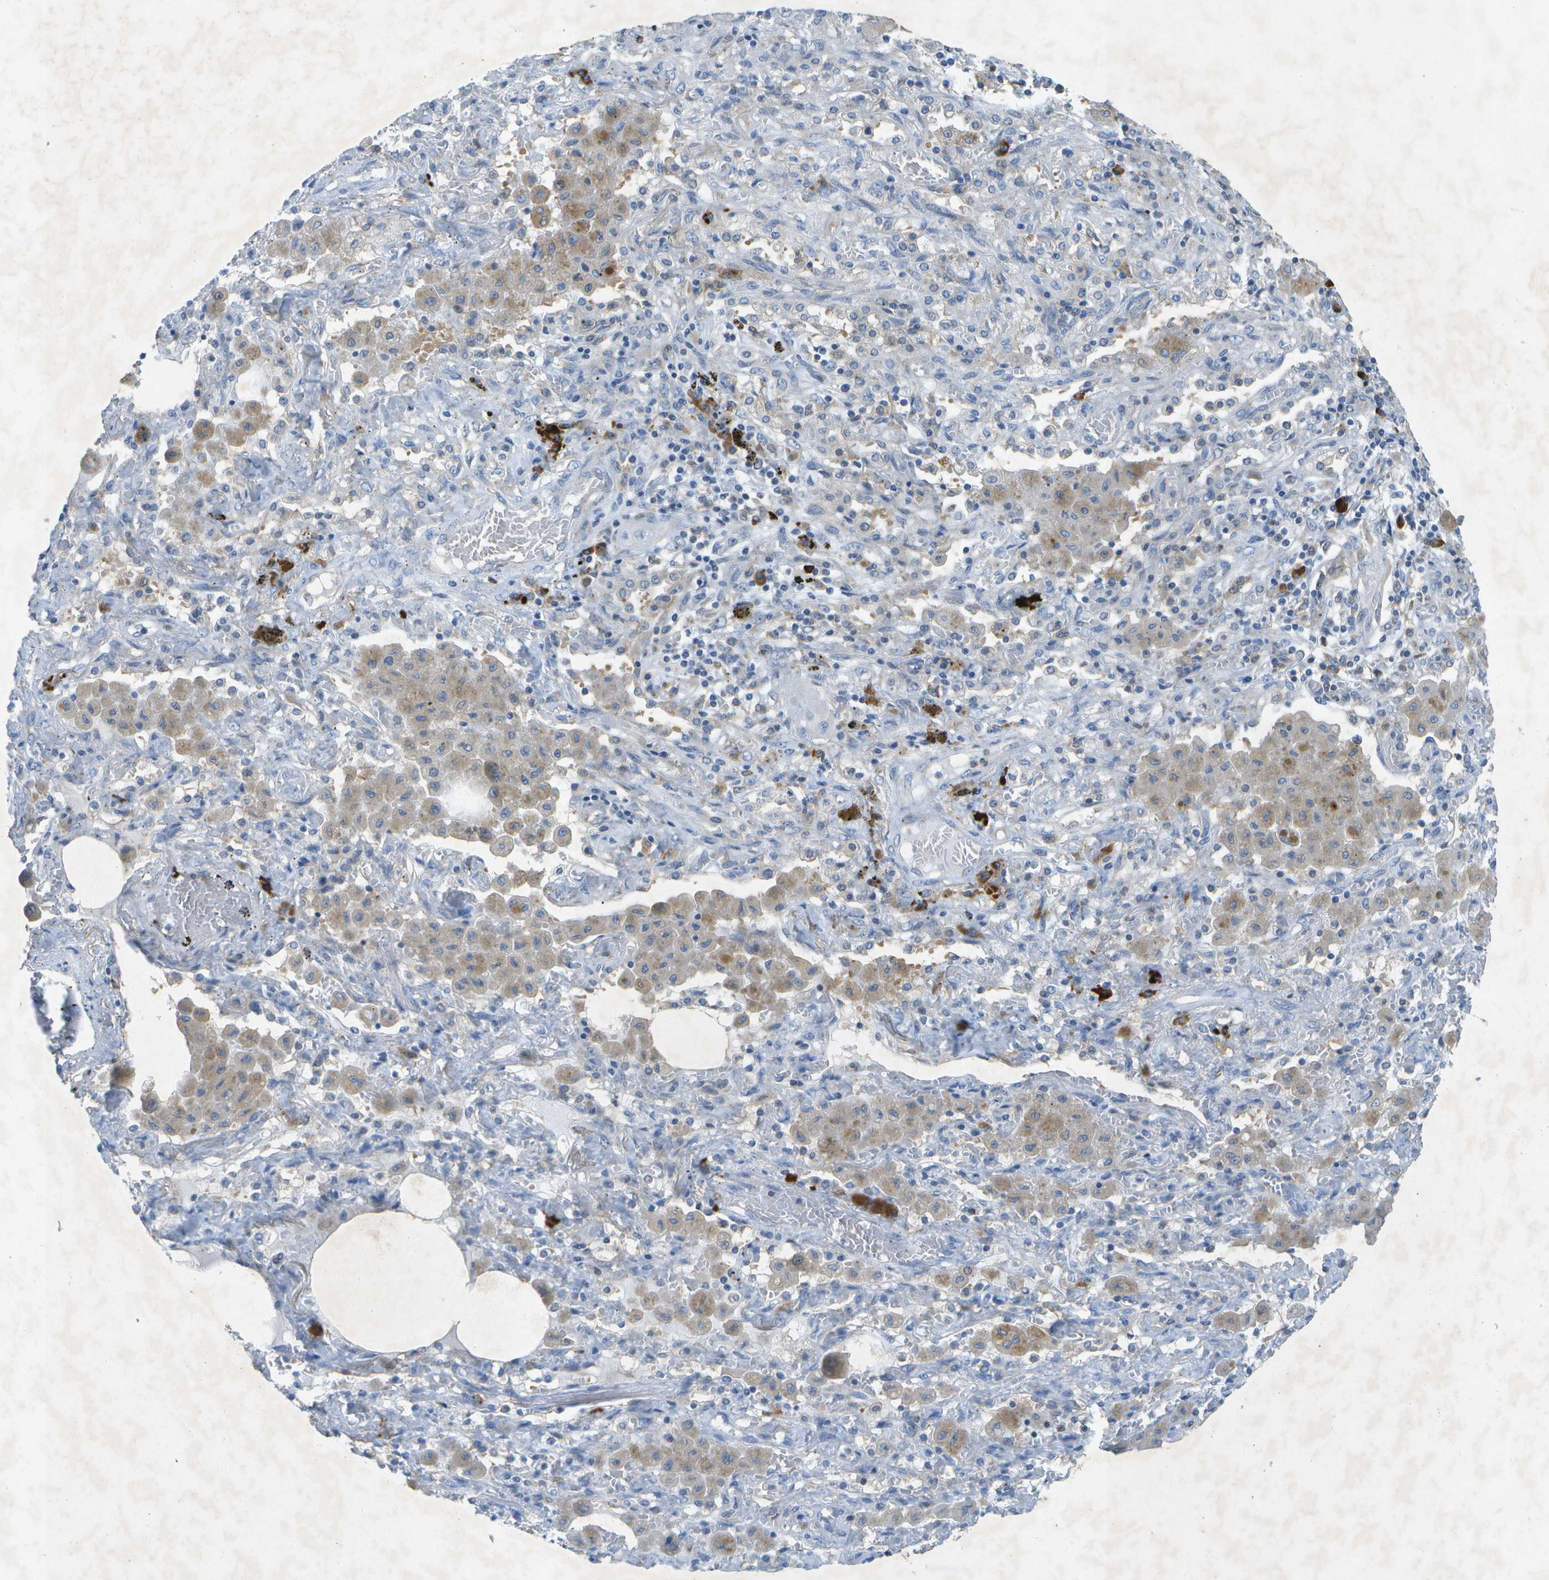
{"staining": {"intensity": "negative", "quantity": "none", "location": "none"}, "tissue": "lung cancer", "cell_type": "Tumor cells", "image_type": "cancer", "snomed": [{"axis": "morphology", "description": "Squamous cell carcinoma, NOS"}, {"axis": "topography", "description": "Lung"}], "caption": "Immunohistochemistry (IHC) histopathology image of neoplastic tissue: squamous cell carcinoma (lung) stained with DAB shows no significant protein staining in tumor cells.", "gene": "WNK2", "patient": {"sex": "female", "age": 47}}